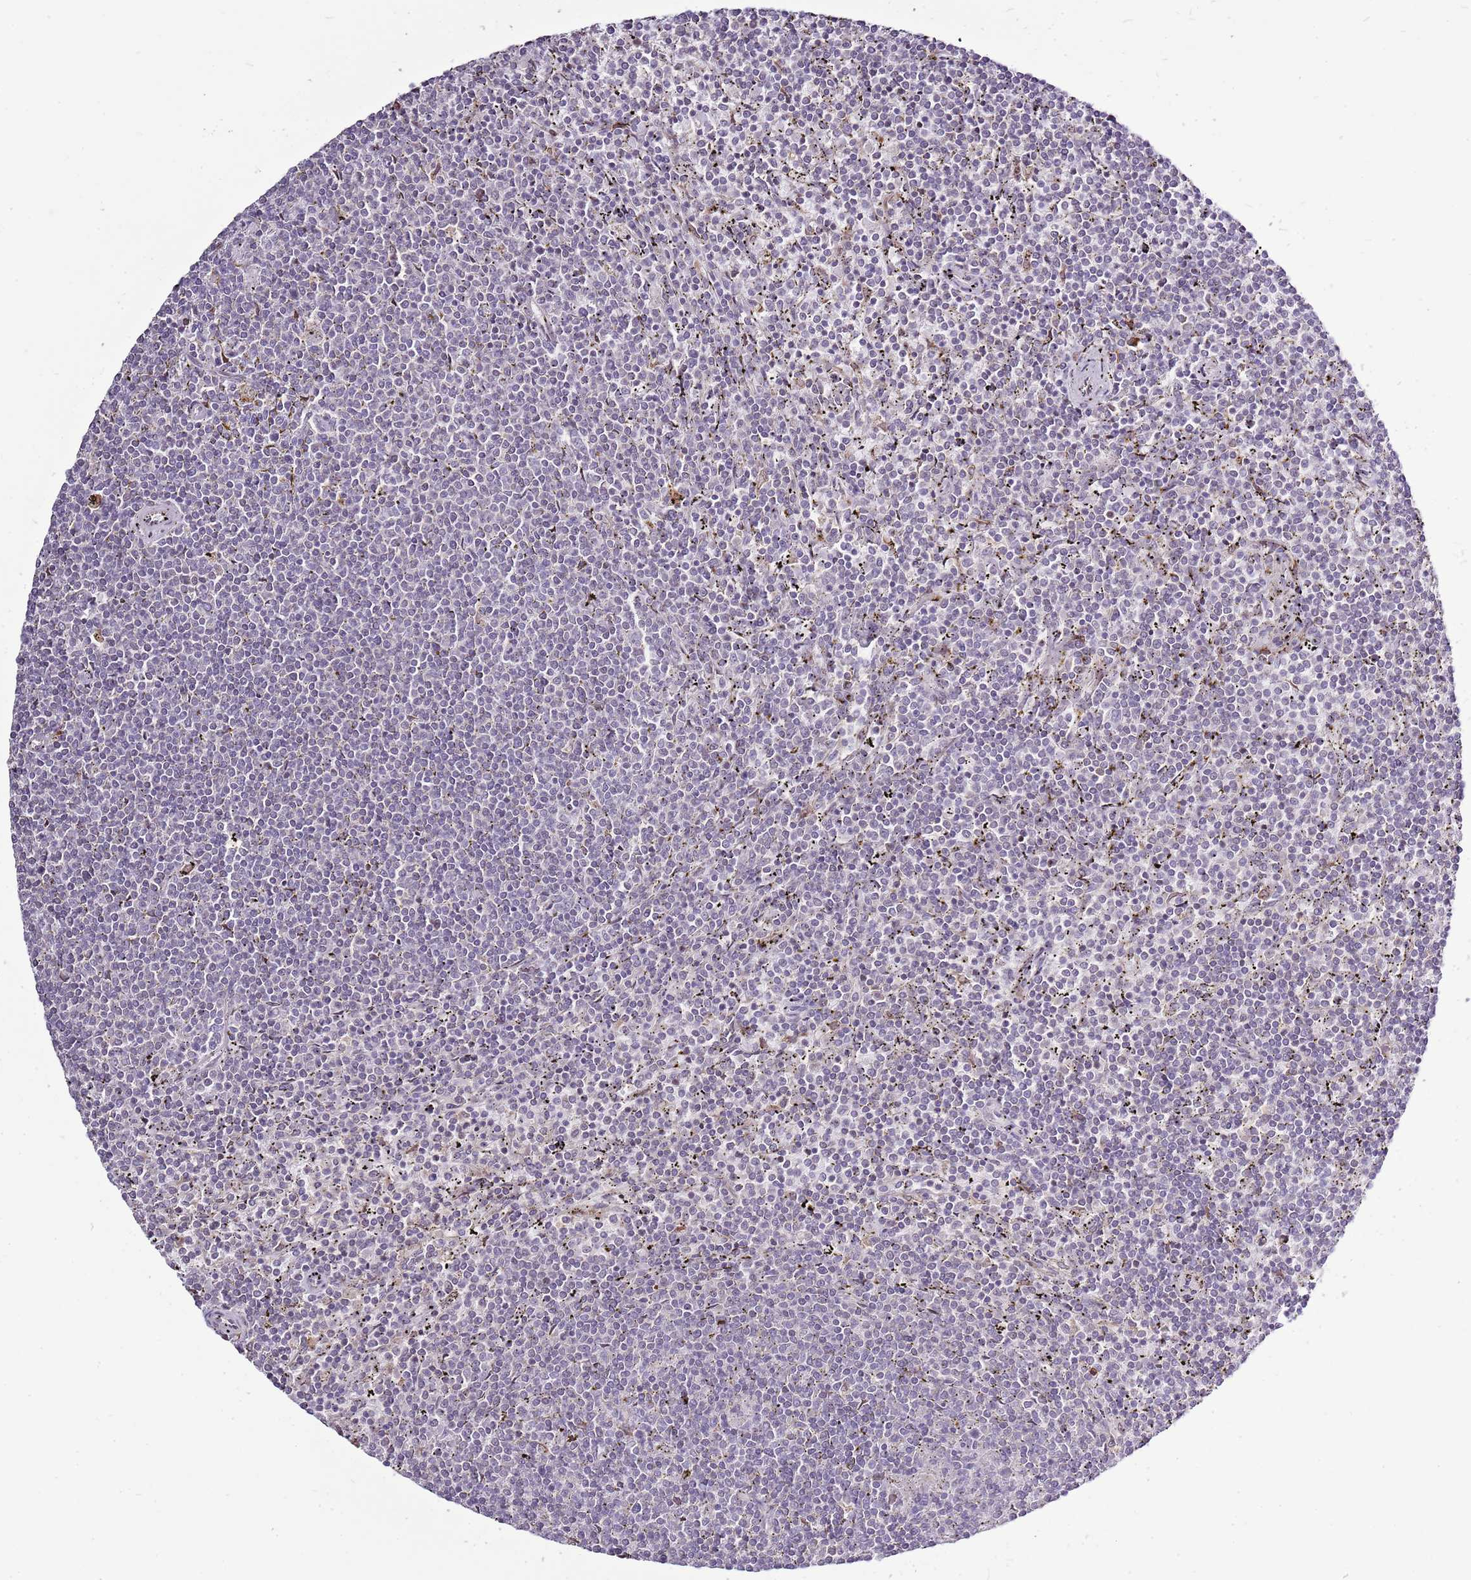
{"staining": {"intensity": "negative", "quantity": "none", "location": "none"}, "tissue": "lymphoma", "cell_type": "Tumor cells", "image_type": "cancer", "snomed": [{"axis": "morphology", "description": "Malignant lymphoma, non-Hodgkin's type, Low grade"}, {"axis": "topography", "description": "Spleen"}], "caption": "There is no significant staining in tumor cells of low-grade malignant lymphoma, non-Hodgkin's type.", "gene": "TMED10", "patient": {"sex": "female", "age": 50}}